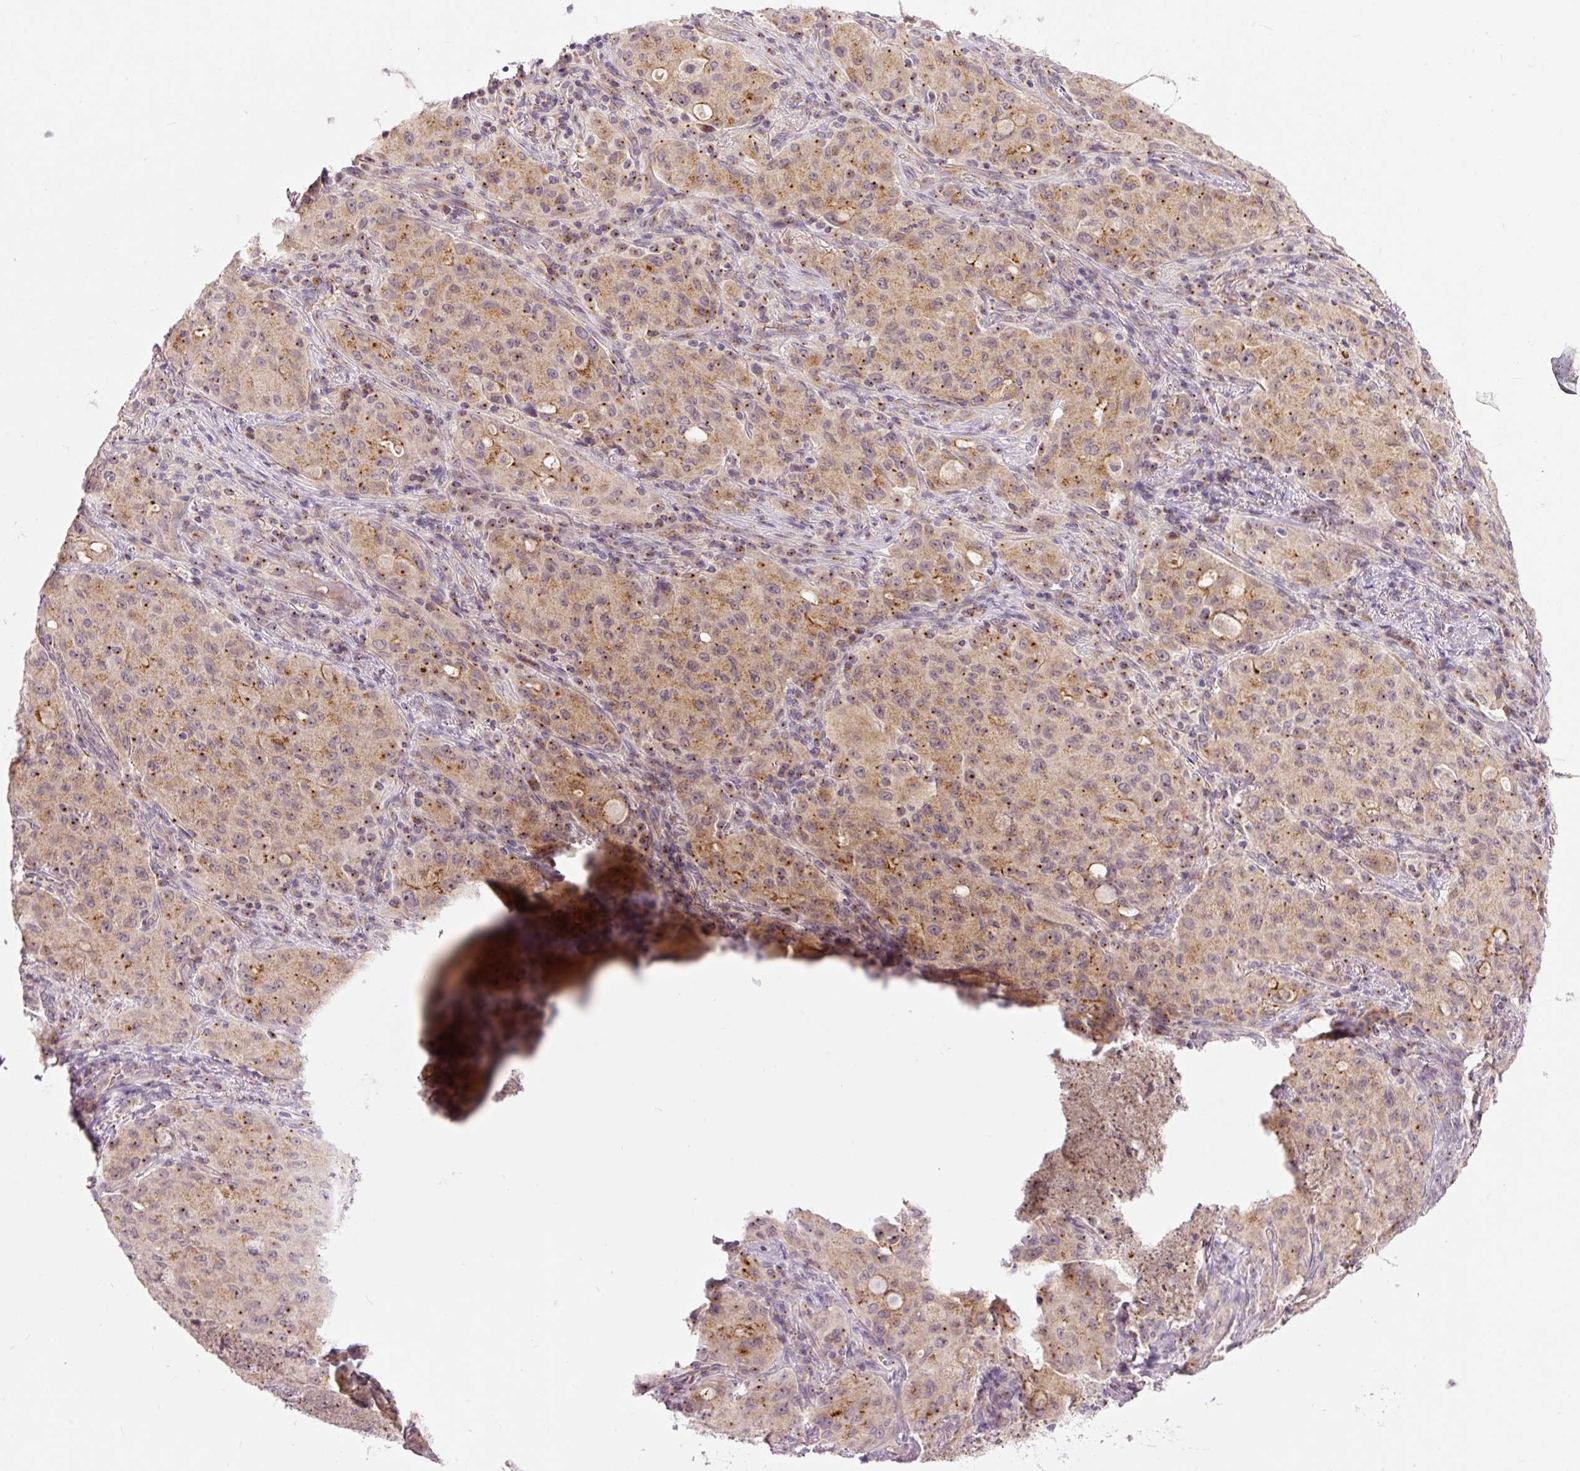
{"staining": {"intensity": "moderate", "quantity": ">75%", "location": "cytoplasmic/membranous"}, "tissue": "lung cancer", "cell_type": "Tumor cells", "image_type": "cancer", "snomed": [{"axis": "morphology", "description": "Adenocarcinoma, NOS"}, {"axis": "topography", "description": "Lung"}], "caption": "About >75% of tumor cells in lung cancer (adenocarcinoma) demonstrate moderate cytoplasmic/membranous protein positivity as visualized by brown immunohistochemical staining.", "gene": "PCM1", "patient": {"sex": "female", "age": 44}}